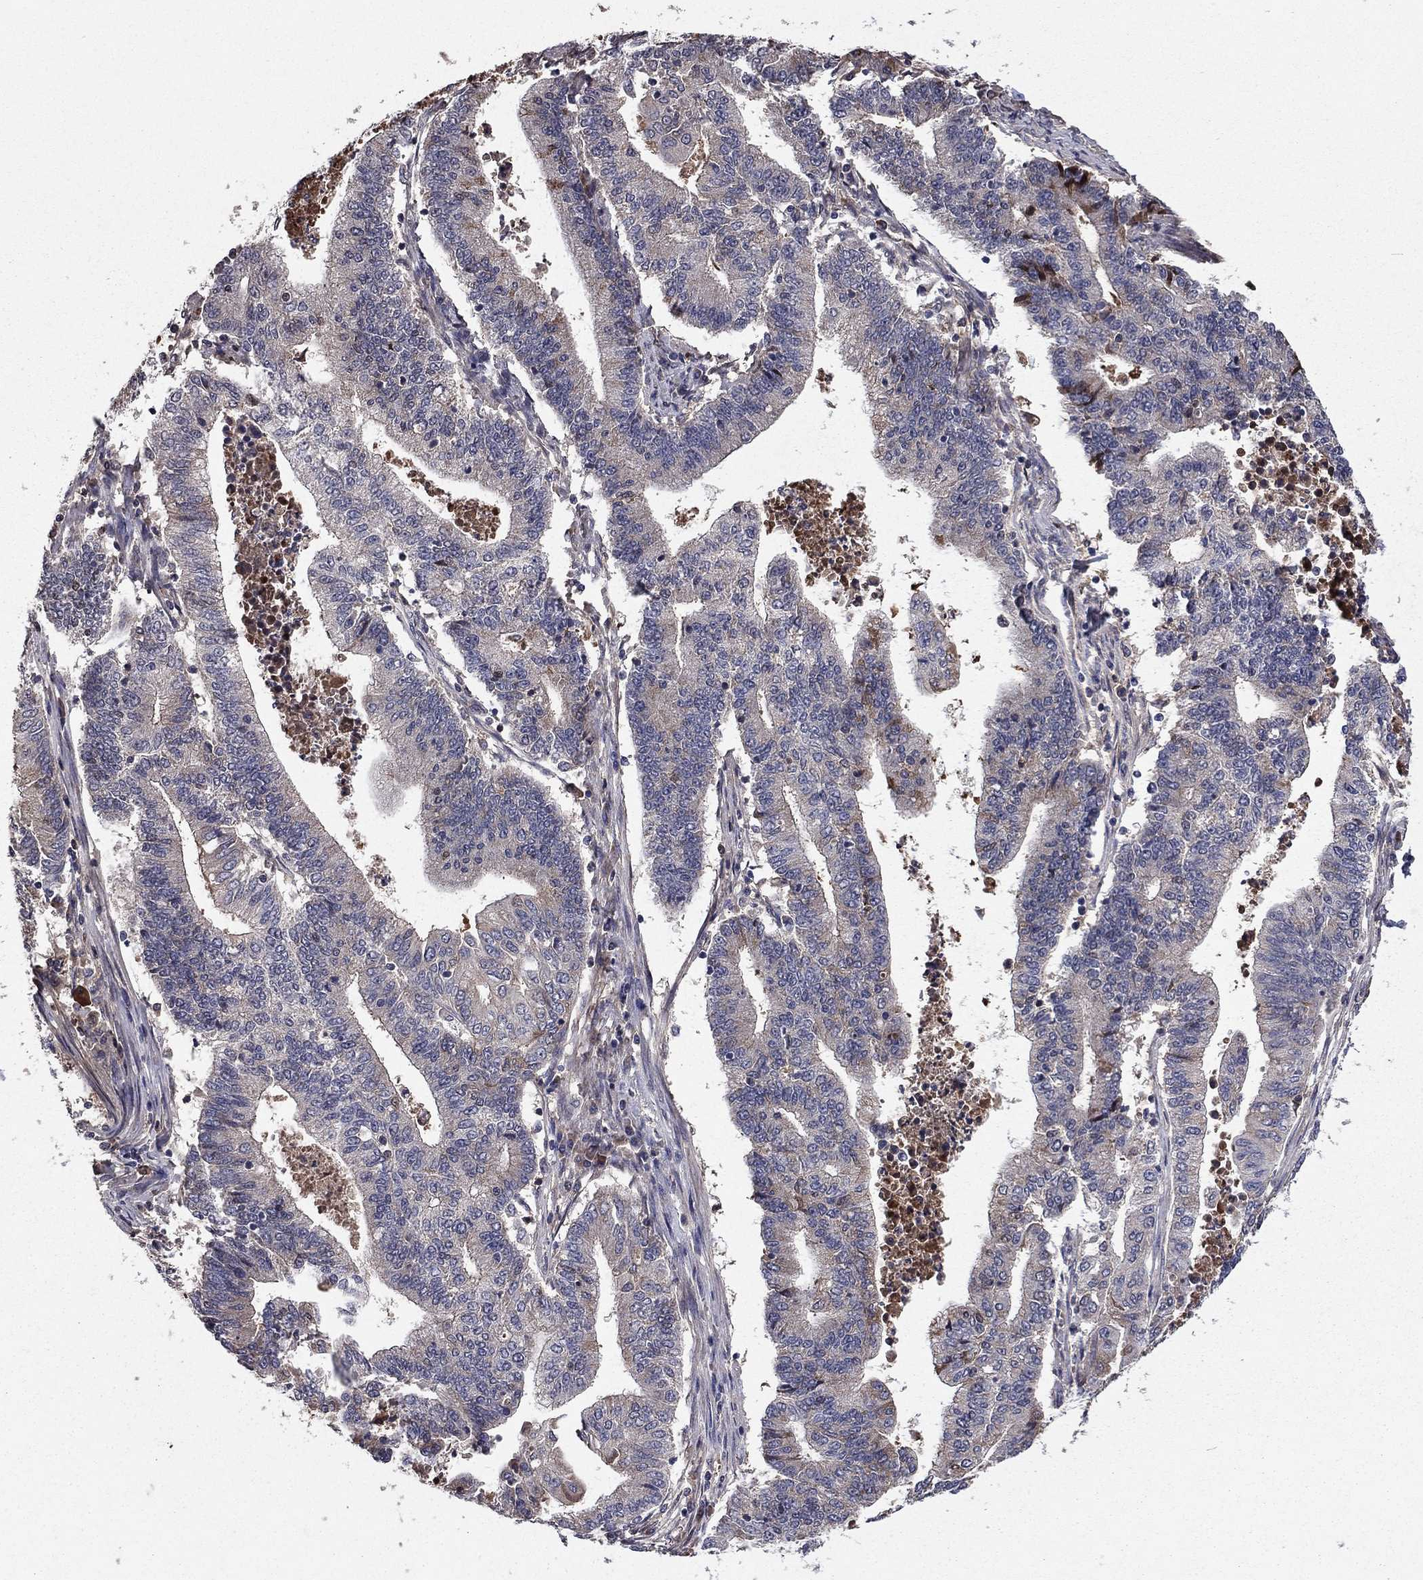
{"staining": {"intensity": "negative", "quantity": "none", "location": "none"}, "tissue": "endometrial cancer", "cell_type": "Tumor cells", "image_type": "cancer", "snomed": [{"axis": "morphology", "description": "Adenocarcinoma, NOS"}, {"axis": "topography", "description": "Uterus"}, {"axis": "topography", "description": "Endometrium"}], "caption": "Protein analysis of endometrial adenocarcinoma demonstrates no significant staining in tumor cells. Brightfield microscopy of immunohistochemistry stained with DAB (brown) and hematoxylin (blue), captured at high magnification.", "gene": "PROS1", "patient": {"sex": "female", "age": 54}}